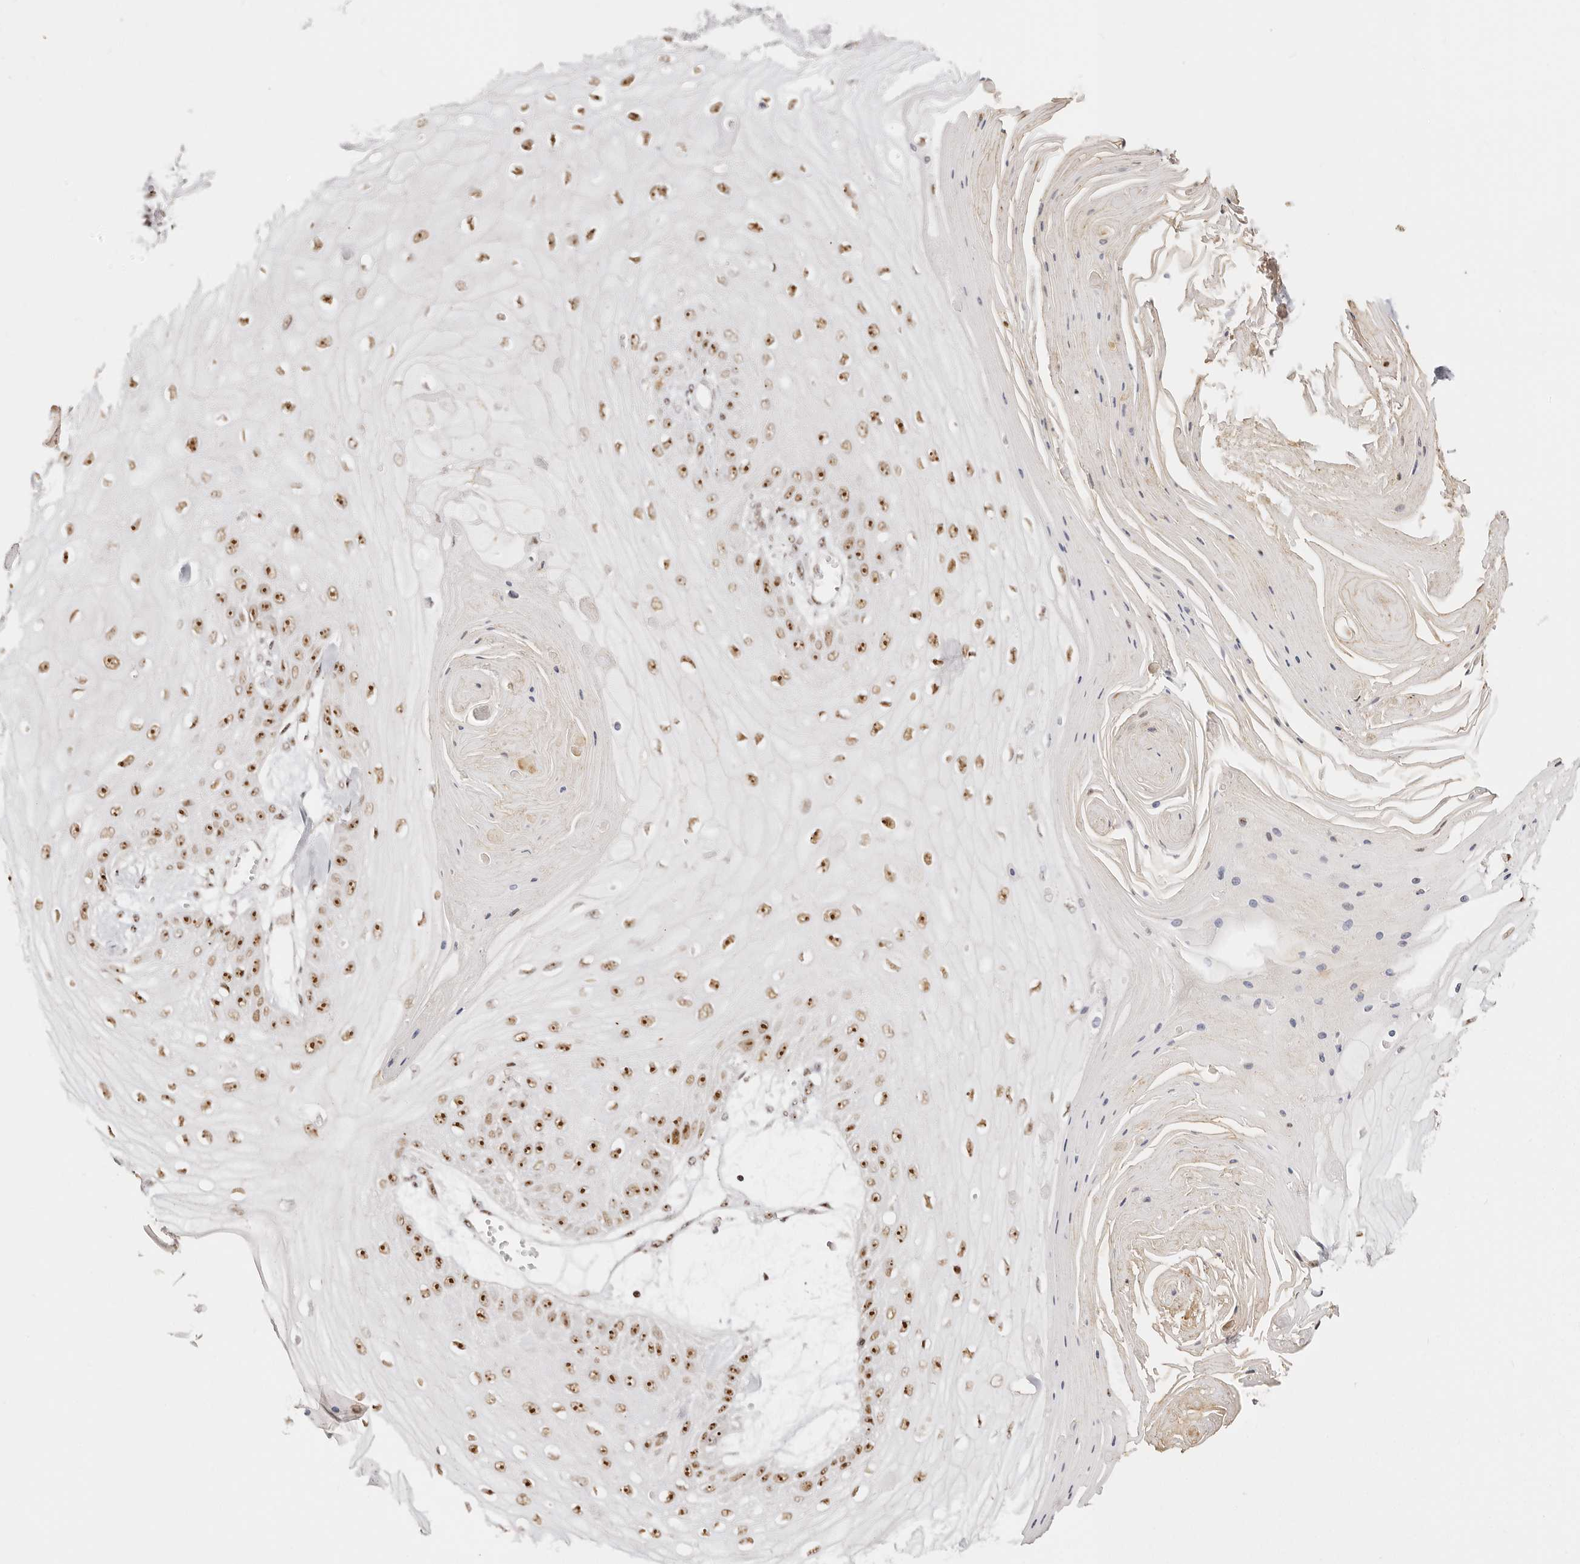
{"staining": {"intensity": "strong", "quantity": ">75%", "location": "nuclear"}, "tissue": "skin cancer", "cell_type": "Tumor cells", "image_type": "cancer", "snomed": [{"axis": "morphology", "description": "Squamous cell carcinoma, NOS"}, {"axis": "topography", "description": "Skin"}], "caption": "Skin cancer stained with DAB immunohistochemistry (IHC) displays high levels of strong nuclear expression in approximately >75% of tumor cells.", "gene": "IQGAP3", "patient": {"sex": "male", "age": 74}}